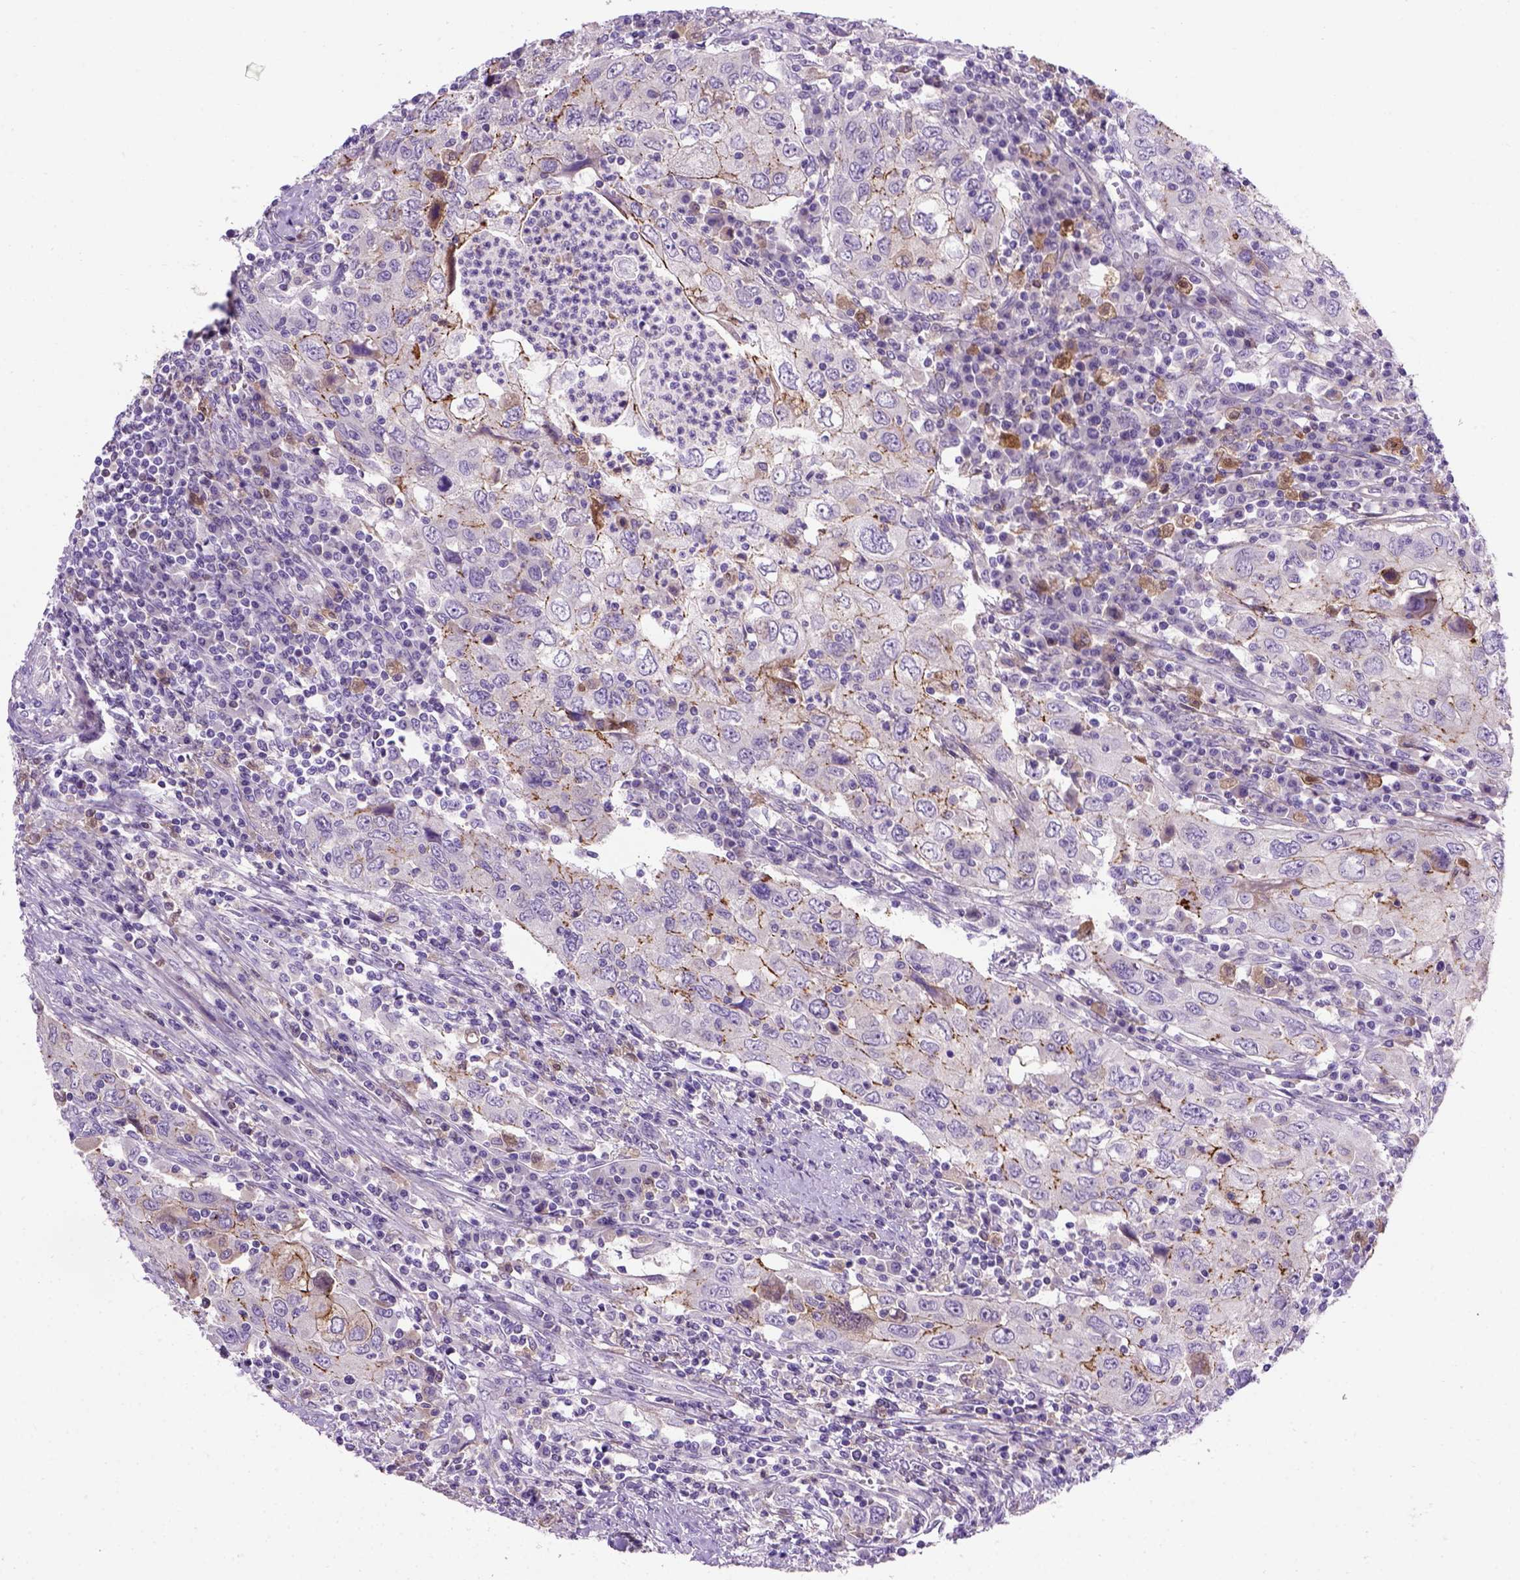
{"staining": {"intensity": "negative", "quantity": "none", "location": "none"}, "tissue": "urothelial cancer", "cell_type": "Tumor cells", "image_type": "cancer", "snomed": [{"axis": "morphology", "description": "Urothelial carcinoma, High grade"}, {"axis": "topography", "description": "Urinary bladder"}], "caption": "This is an immunohistochemistry (IHC) micrograph of urothelial cancer. There is no staining in tumor cells.", "gene": "CDH1", "patient": {"sex": "male", "age": 76}}